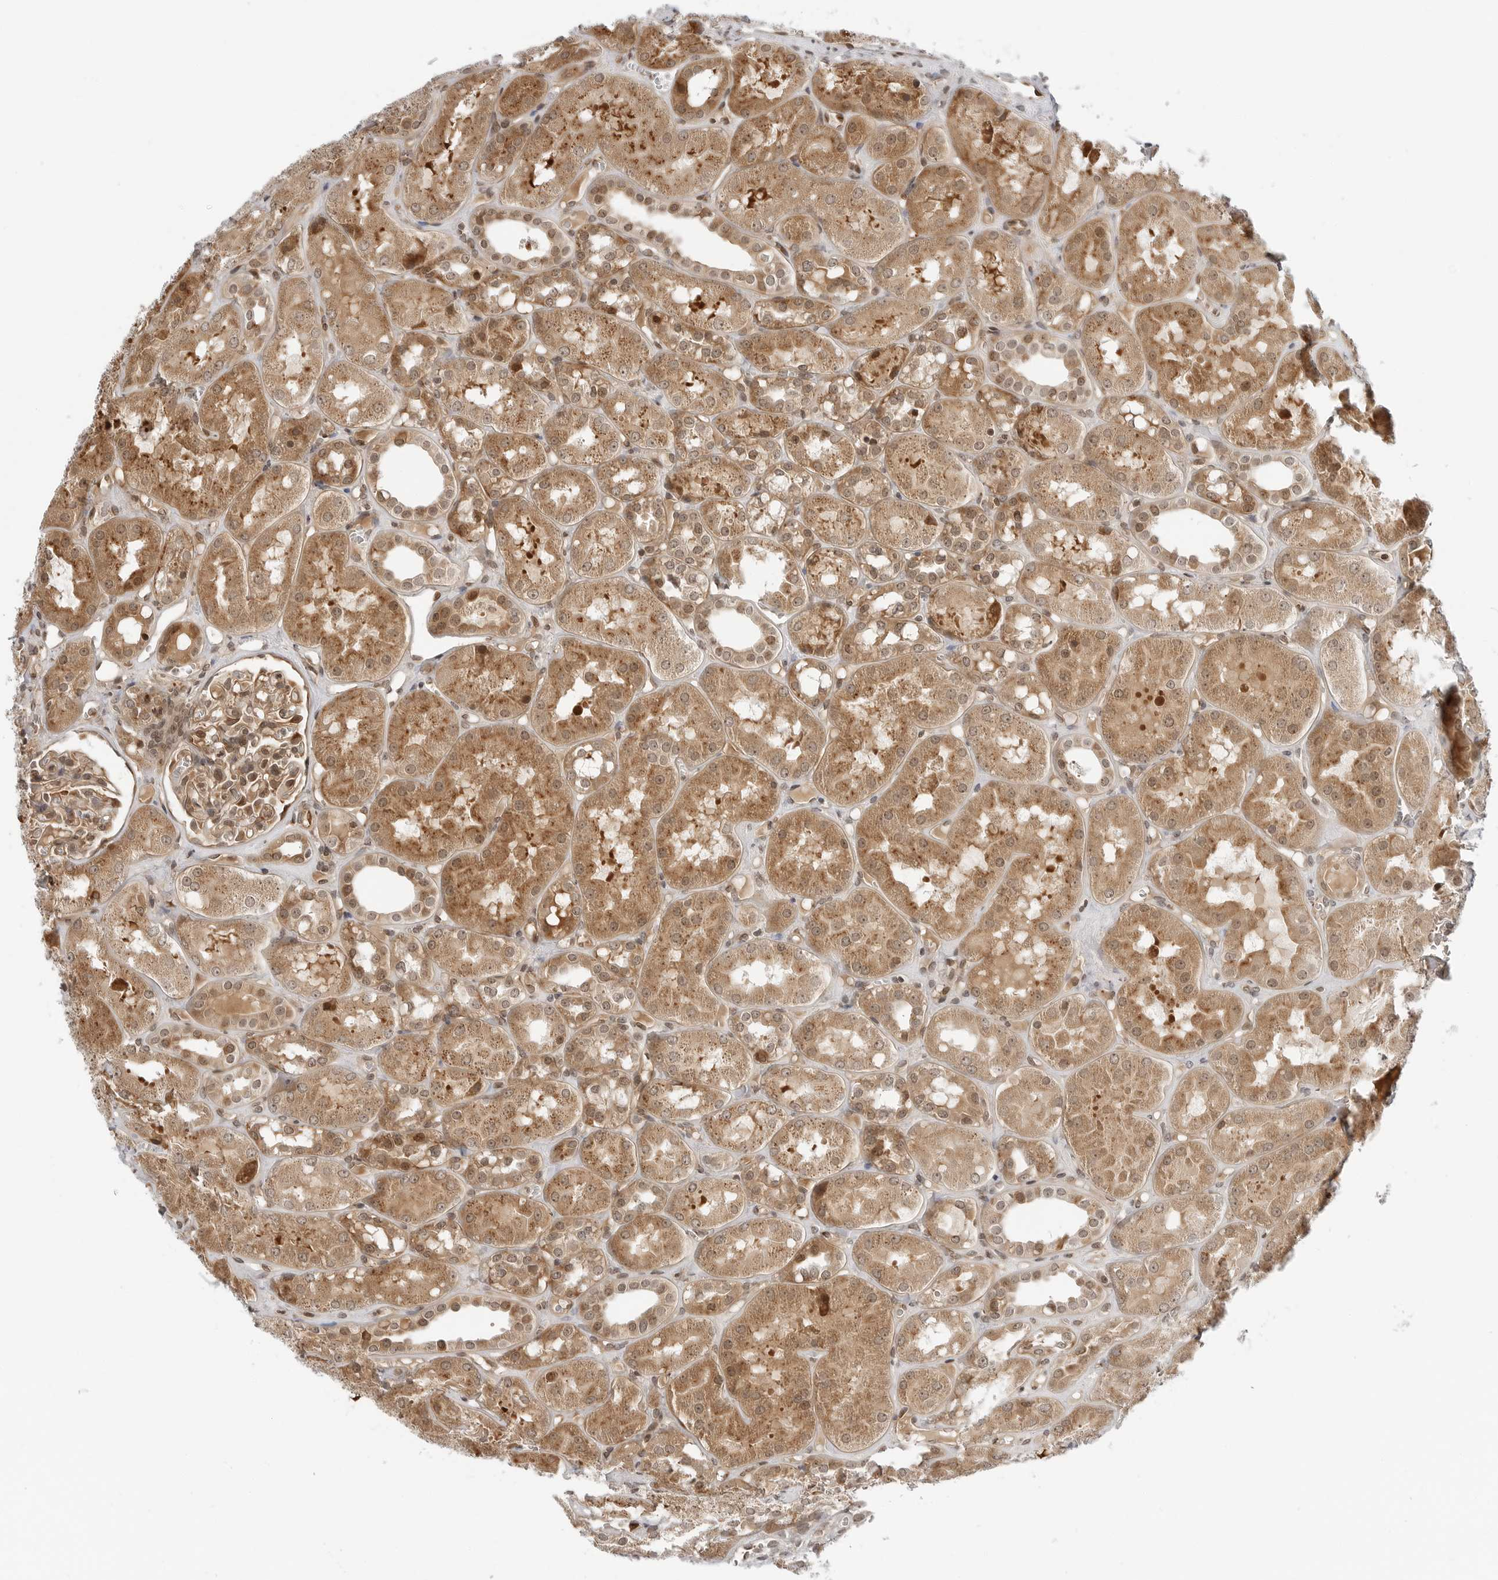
{"staining": {"intensity": "moderate", "quantity": "25%-75%", "location": "cytoplasmic/membranous,nuclear"}, "tissue": "kidney", "cell_type": "Cells in glomeruli", "image_type": "normal", "snomed": [{"axis": "morphology", "description": "Normal tissue, NOS"}, {"axis": "topography", "description": "Kidney"}], "caption": "Kidney was stained to show a protein in brown. There is medium levels of moderate cytoplasmic/membranous,nuclear positivity in approximately 25%-75% of cells in glomeruli.", "gene": "TIPRL", "patient": {"sex": "male", "age": 16}}